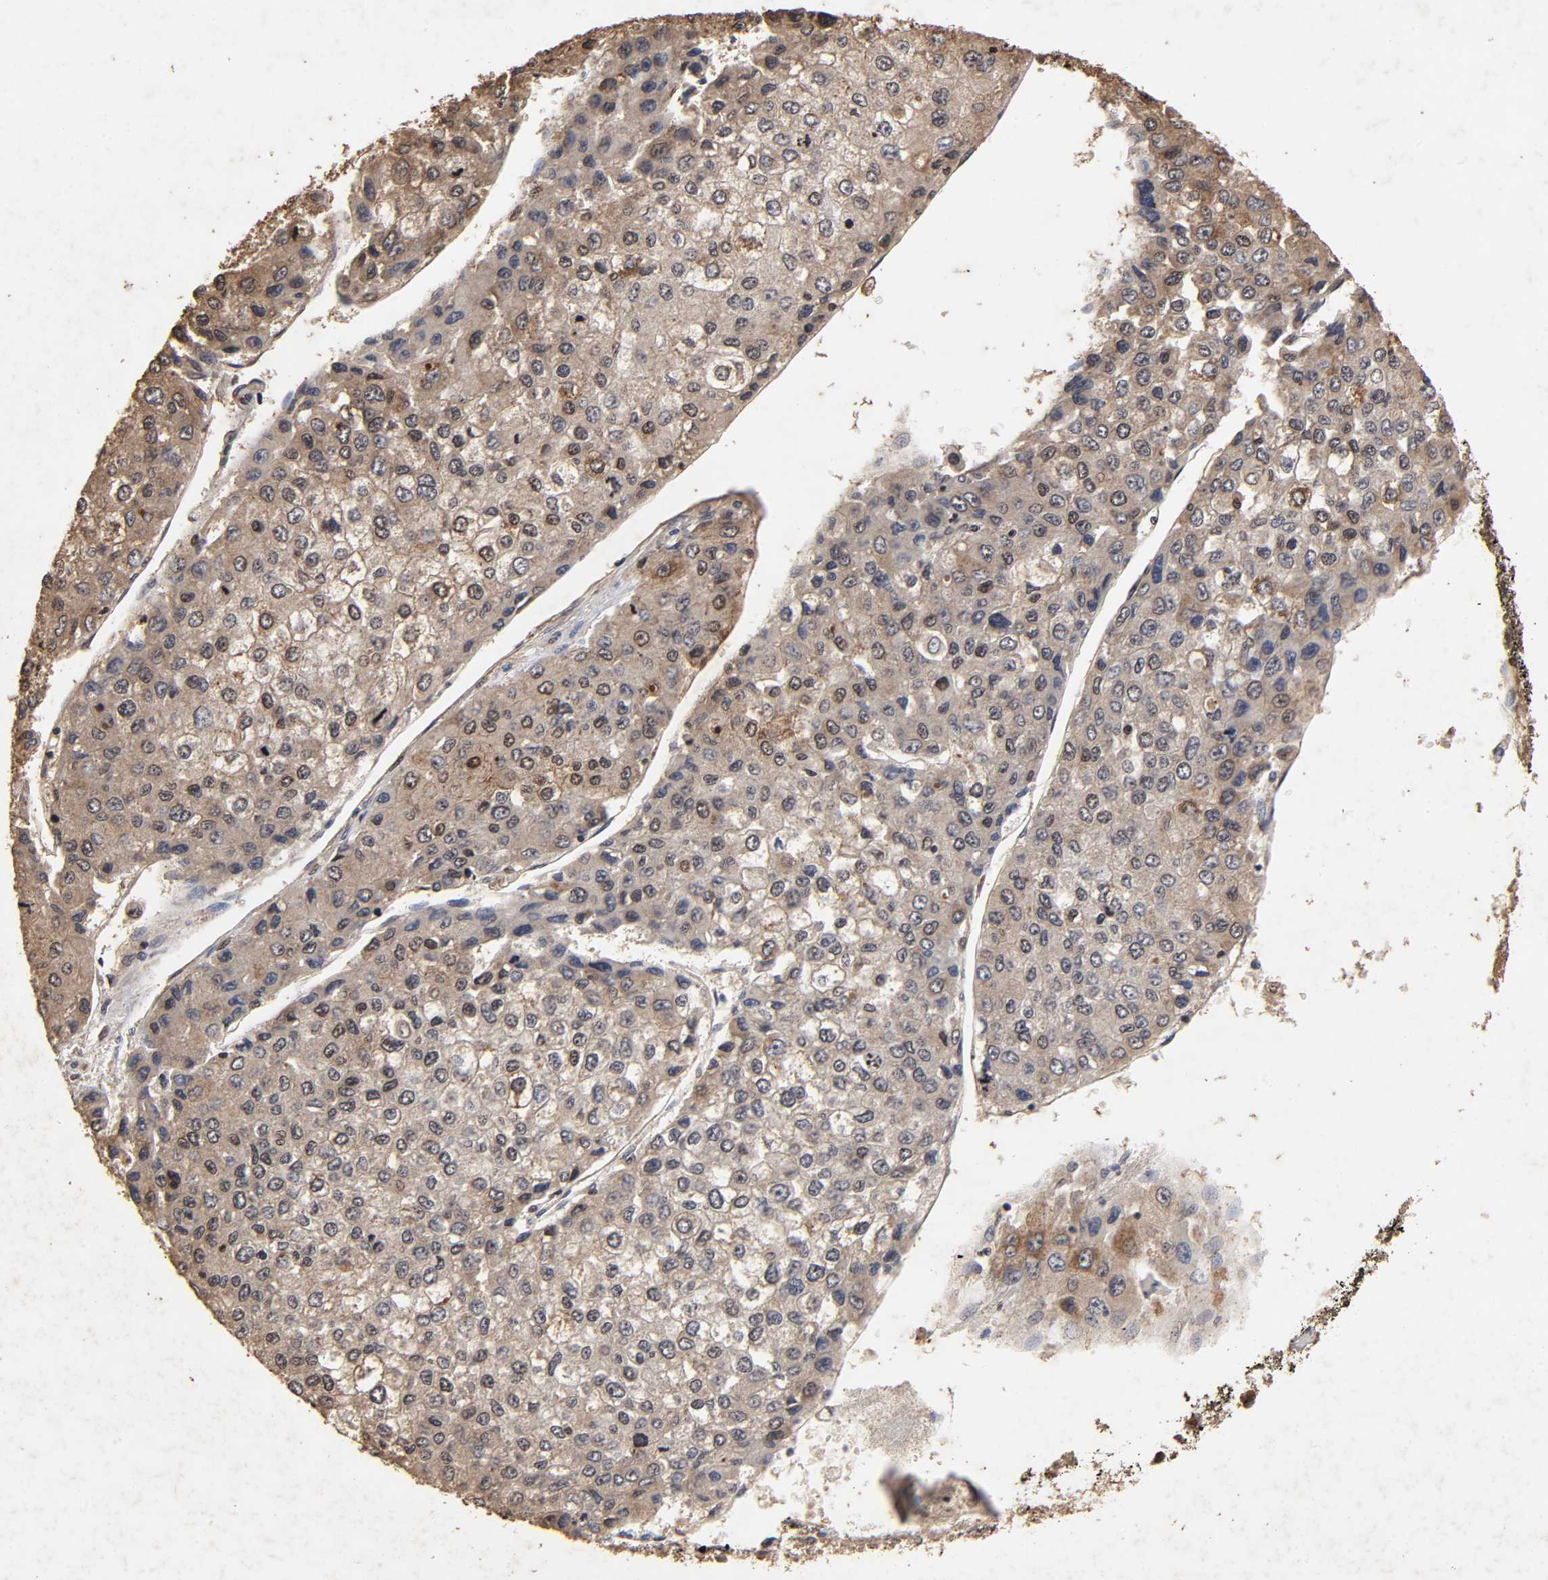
{"staining": {"intensity": "moderate", "quantity": "25%-75%", "location": "cytoplasmic/membranous"}, "tissue": "liver cancer", "cell_type": "Tumor cells", "image_type": "cancer", "snomed": [{"axis": "morphology", "description": "Carcinoma, Hepatocellular, NOS"}, {"axis": "topography", "description": "Liver"}], "caption": "Tumor cells show medium levels of moderate cytoplasmic/membranous staining in about 25%-75% of cells in human liver hepatocellular carcinoma. (brown staining indicates protein expression, while blue staining denotes nuclei).", "gene": "CYCS", "patient": {"sex": "female", "age": 66}}